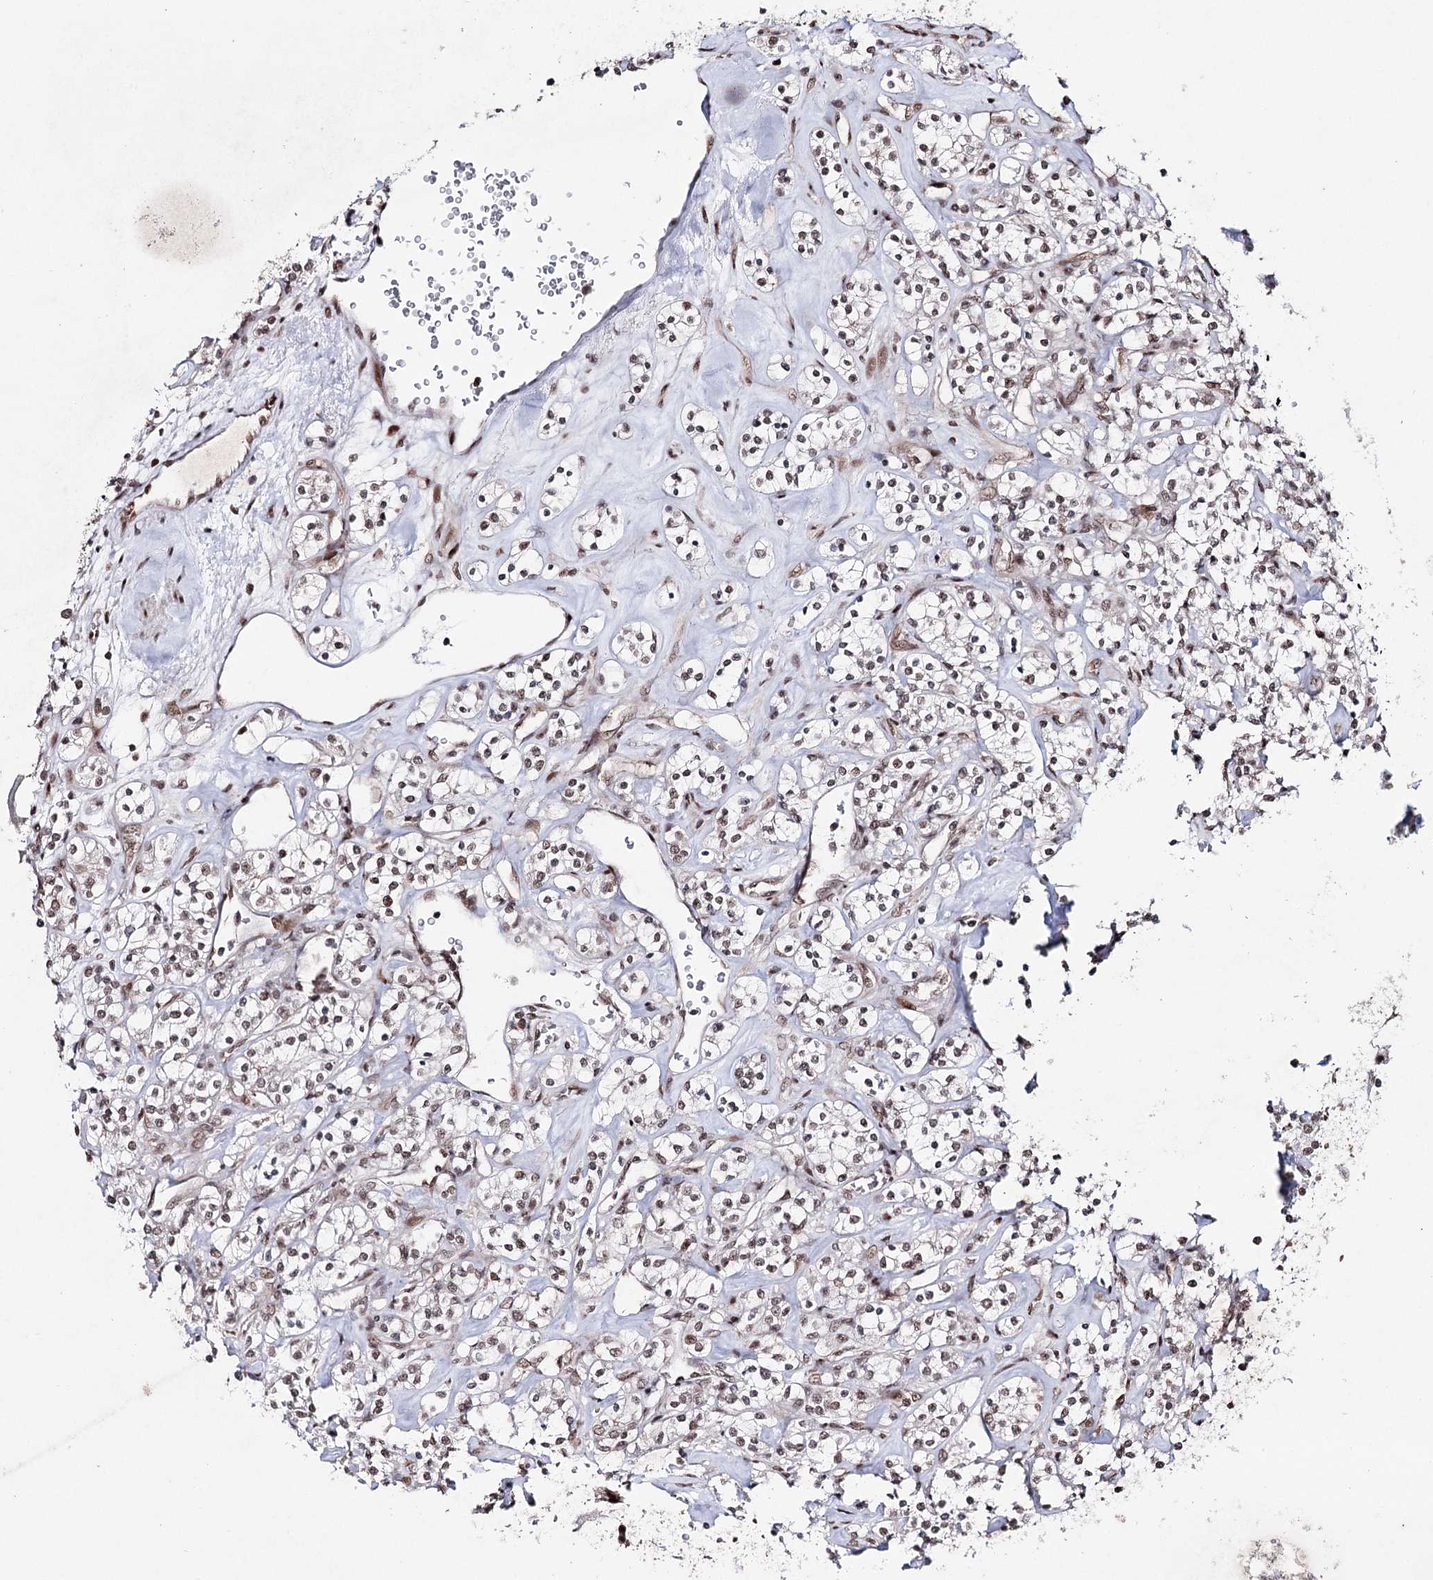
{"staining": {"intensity": "moderate", "quantity": ">75%", "location": "nuclear"}, "tissue": "renal cancer", "cell_type": "Tumor cells", "image_type": "cancer", "snomed": [{"axis": "morphology", "description": "Adenocarcinoma, NOS"}, {"axis": "topography", "description": "Kidney"}], "caption": "Protein positivity by immunohistochemistry displays moderate nuclear expression in about >75% of tumor cells in renal cancer.", "gene": "PDCD4", "patient": {"sex": "male", "age": 77}}